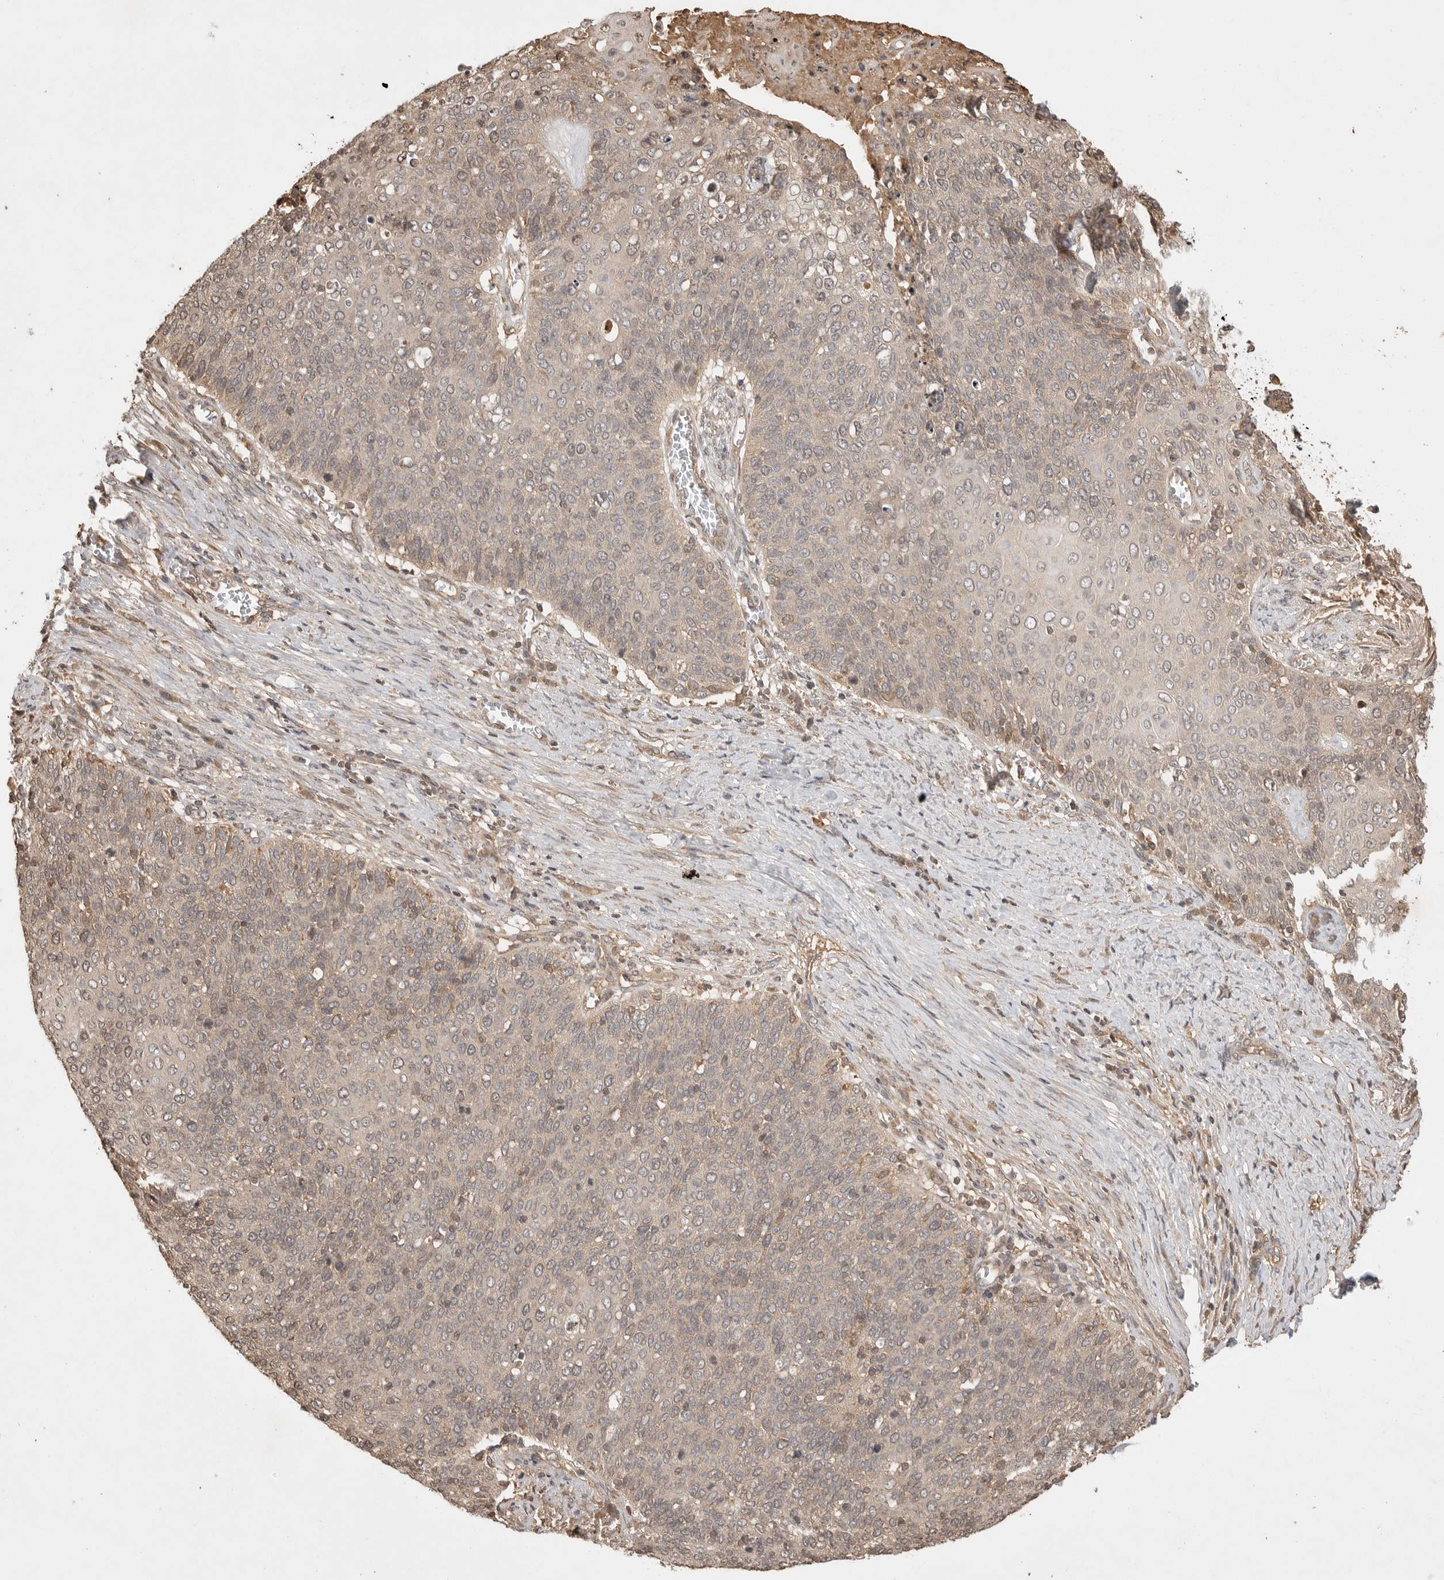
{"staining": {"intensity": "weak", "quantity": "25%-75%", "location": "cytoplasmic/membranous"}, "tissue": "cervical cancer", "cell_type": "Tumor cells", "image_type": "cancer", "snomed": [{"axis": "morphology", "description": "Squamous cell carcinoma, NOS"}, {"axis": "topography", "description": "Cervix"}], "caption": "The micrograph demonstrates immunohistochemical staining of cervical cancer (squamous cell carcinoma). There is weak cytoplasmic/membranous staining is seen in about 25%-75% of tumor cells.", "gene": "PRMT3", "patient": {"sex": "female", "age": 39}}